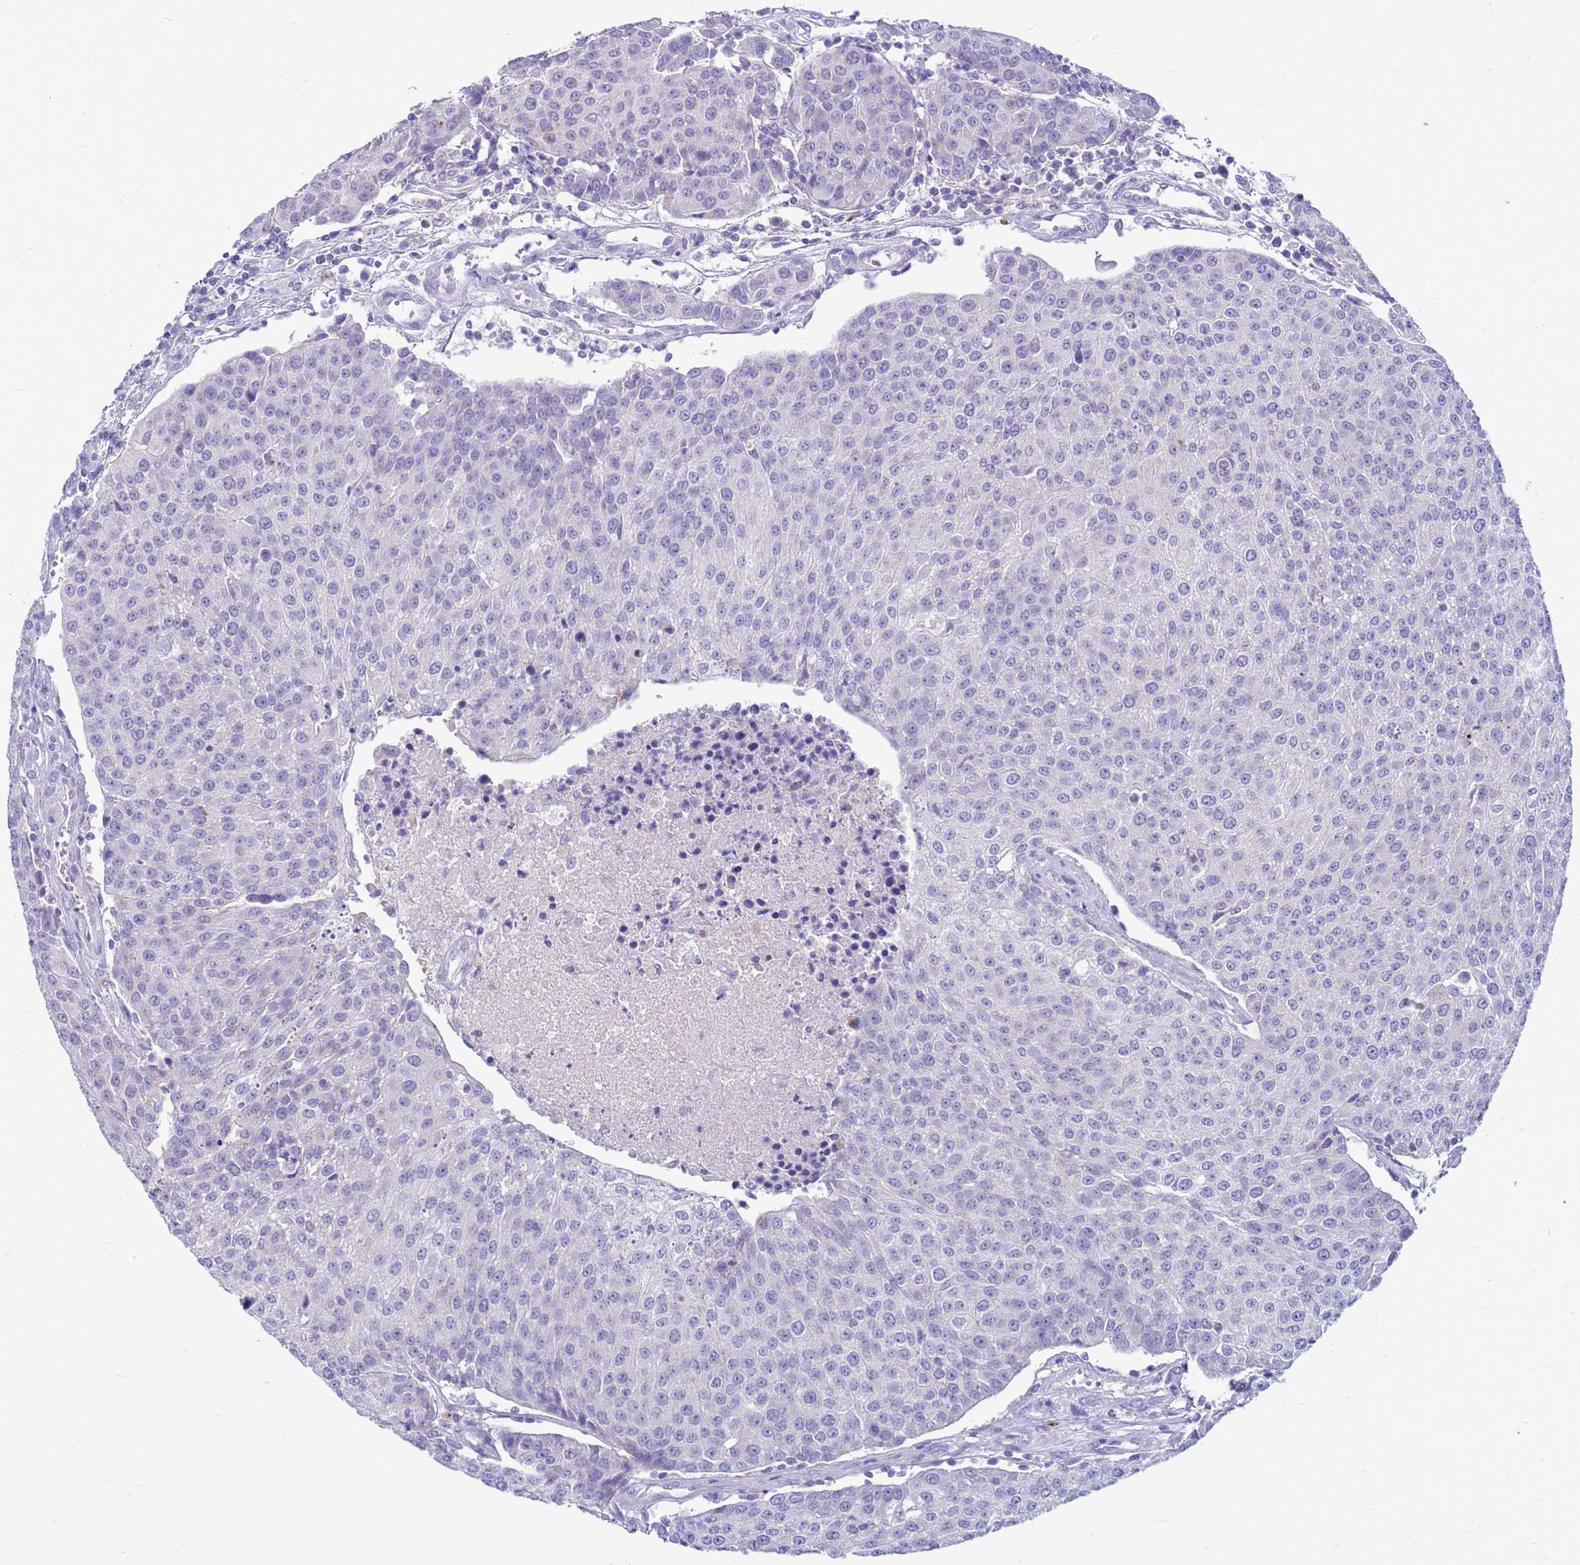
{"staining": {"intensity": "negative", "quantity": "none", "location": "none"}, "tissue": "urothelial cancer", "cell_type": "Tumor cells", "image_type": "cancer", "snomed": [{"axis": "morphology", "description": "Urothelial carcinoma, High grade"}, {"axis": "topography", "description": "Urinary bladder"}], "caption": "Immunohistochemistry micrograph of neoplastic tissue: urothelial cancer stained with DAB (3,3'-diaminobenzidine) displays no significant protein positivity in tumor cells.", "gene": "PDE10A", "patient": {"sex": "female", "age": 85}}